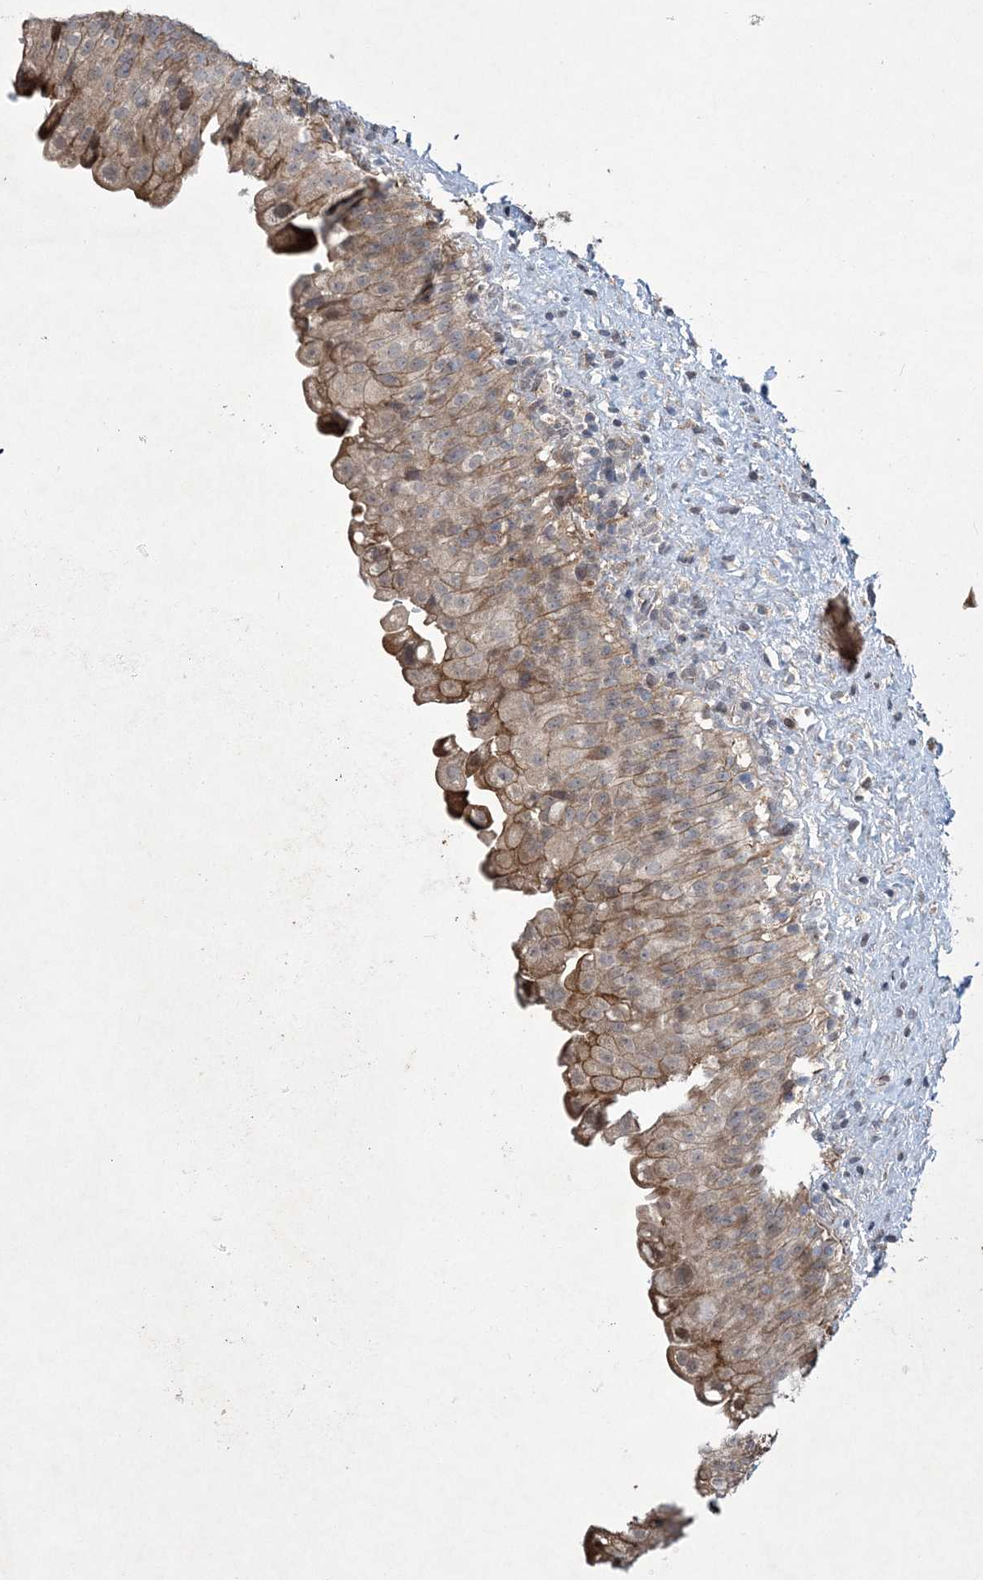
{"staining": {"intensity": "moderate", "quantity": "25%-75%", "location": "cytoplasmic/membranous"}, "tissue": "urinary bladder", "cell_type": "Urothelial cells", "image_type": "normal", "snomed": [{"axis": "morphology", "description": "Normal tissue, NOS"}, {"axis": "topography", "description": "Urinary bladder"}], "caption": "Immunohistochemistry (IHC) photomicrograph of unremarkable urinary bladder stained for a protein (brown), which displays medium levels of moderate cytoplasmic/membranous staining in approximately 25%-75% of urothelial cells.", "gene": "N4BP2", "patient": {"sex": "female", "age": 27}}